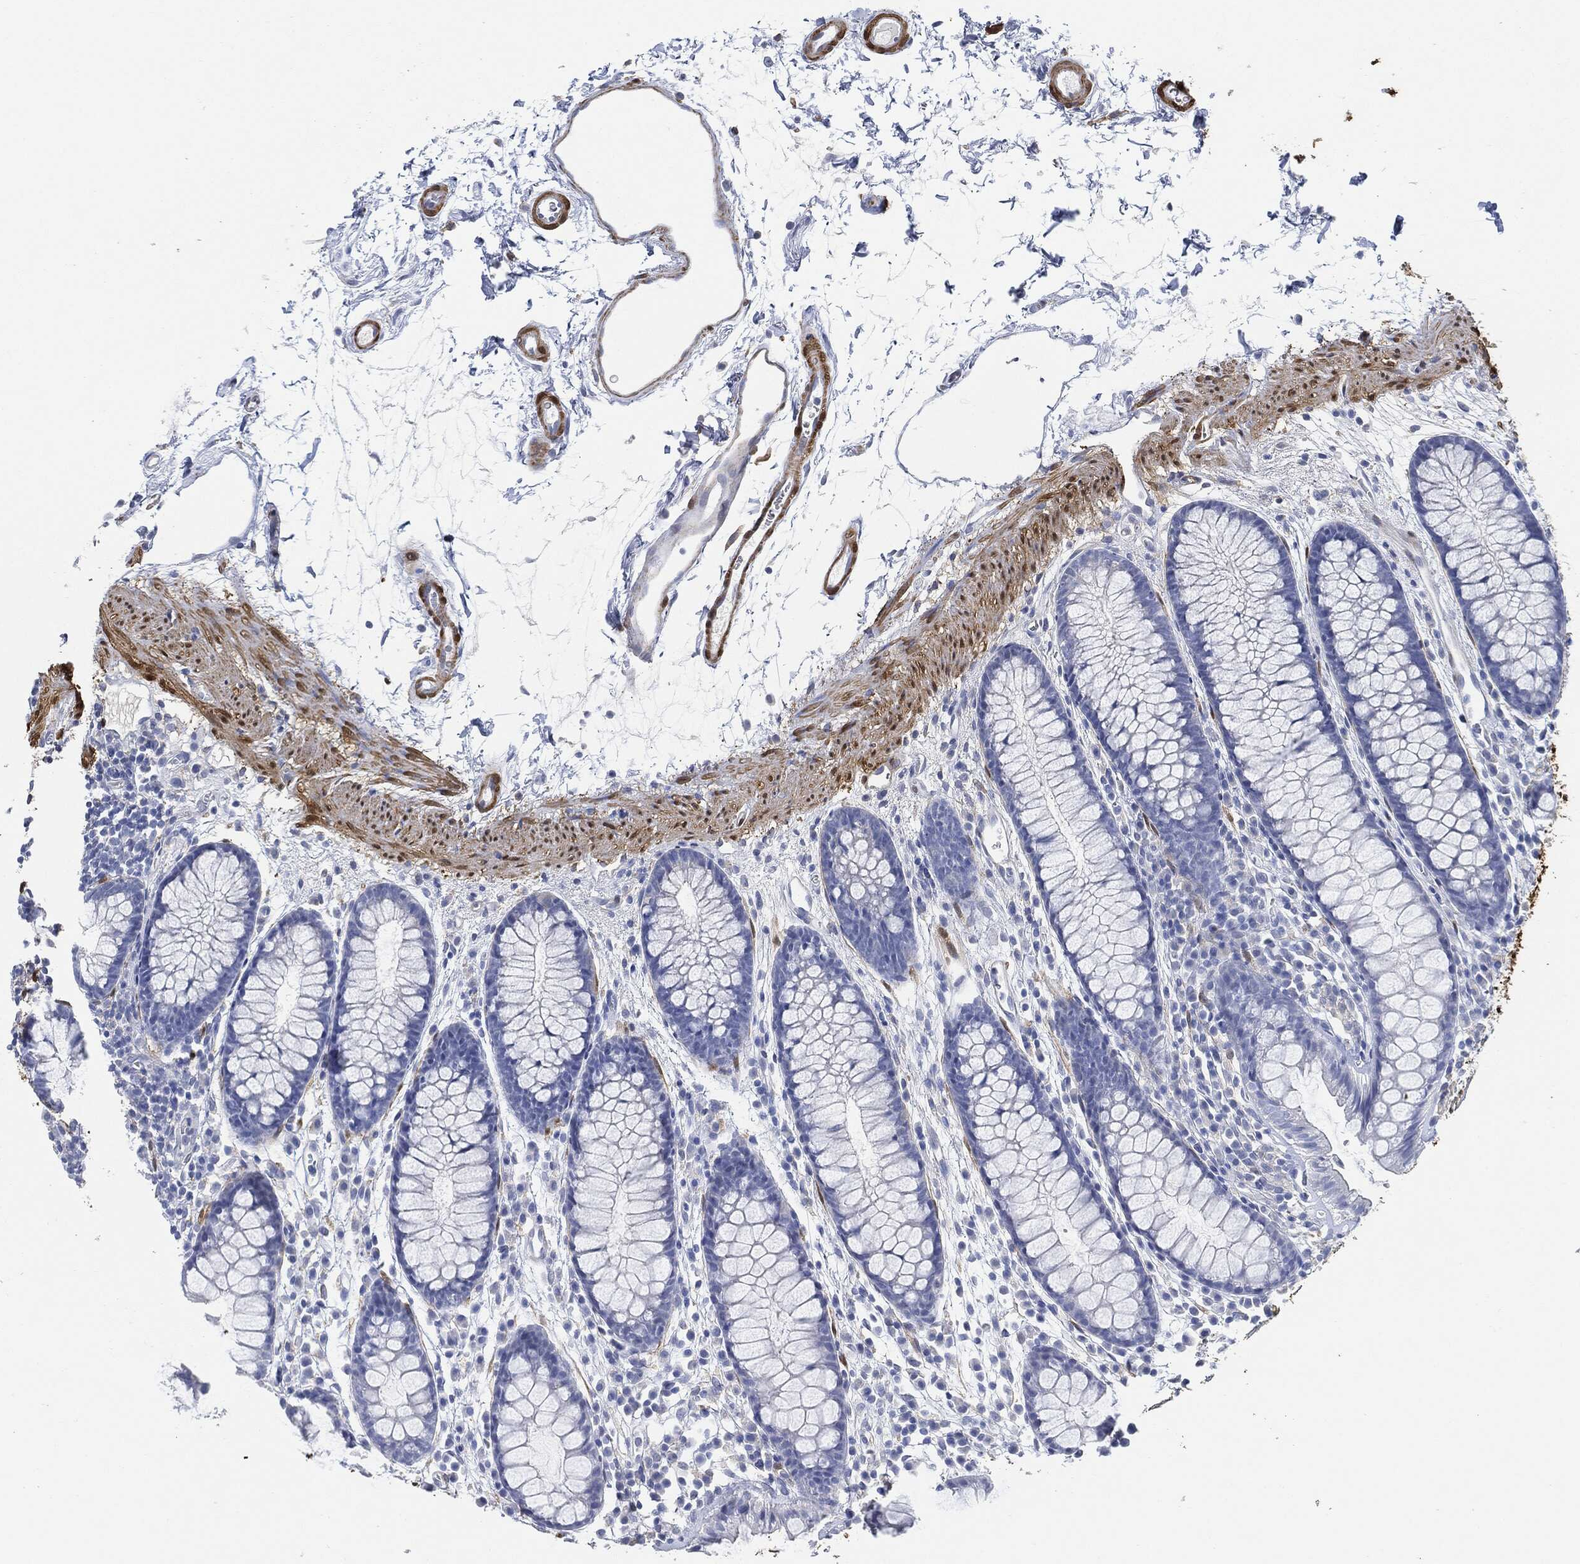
{"staining": {"intensity": "negative", "quantity": "none", "location": "none"}, "tissue": "colon", "cell_type": "Endothelial cells", "image_type": "normal", "snomed": [{"axis": "morphology", "description": "Normal tissue, NOS"}, {"axis": "topography", "description": "Colon"}], "caption": "Immunohistochemical staining of unremarkable human colon reveals no significant expression in endothelial cells.", "gene": "TAGLN", "patient": {"sex": "male", "age": 76}}